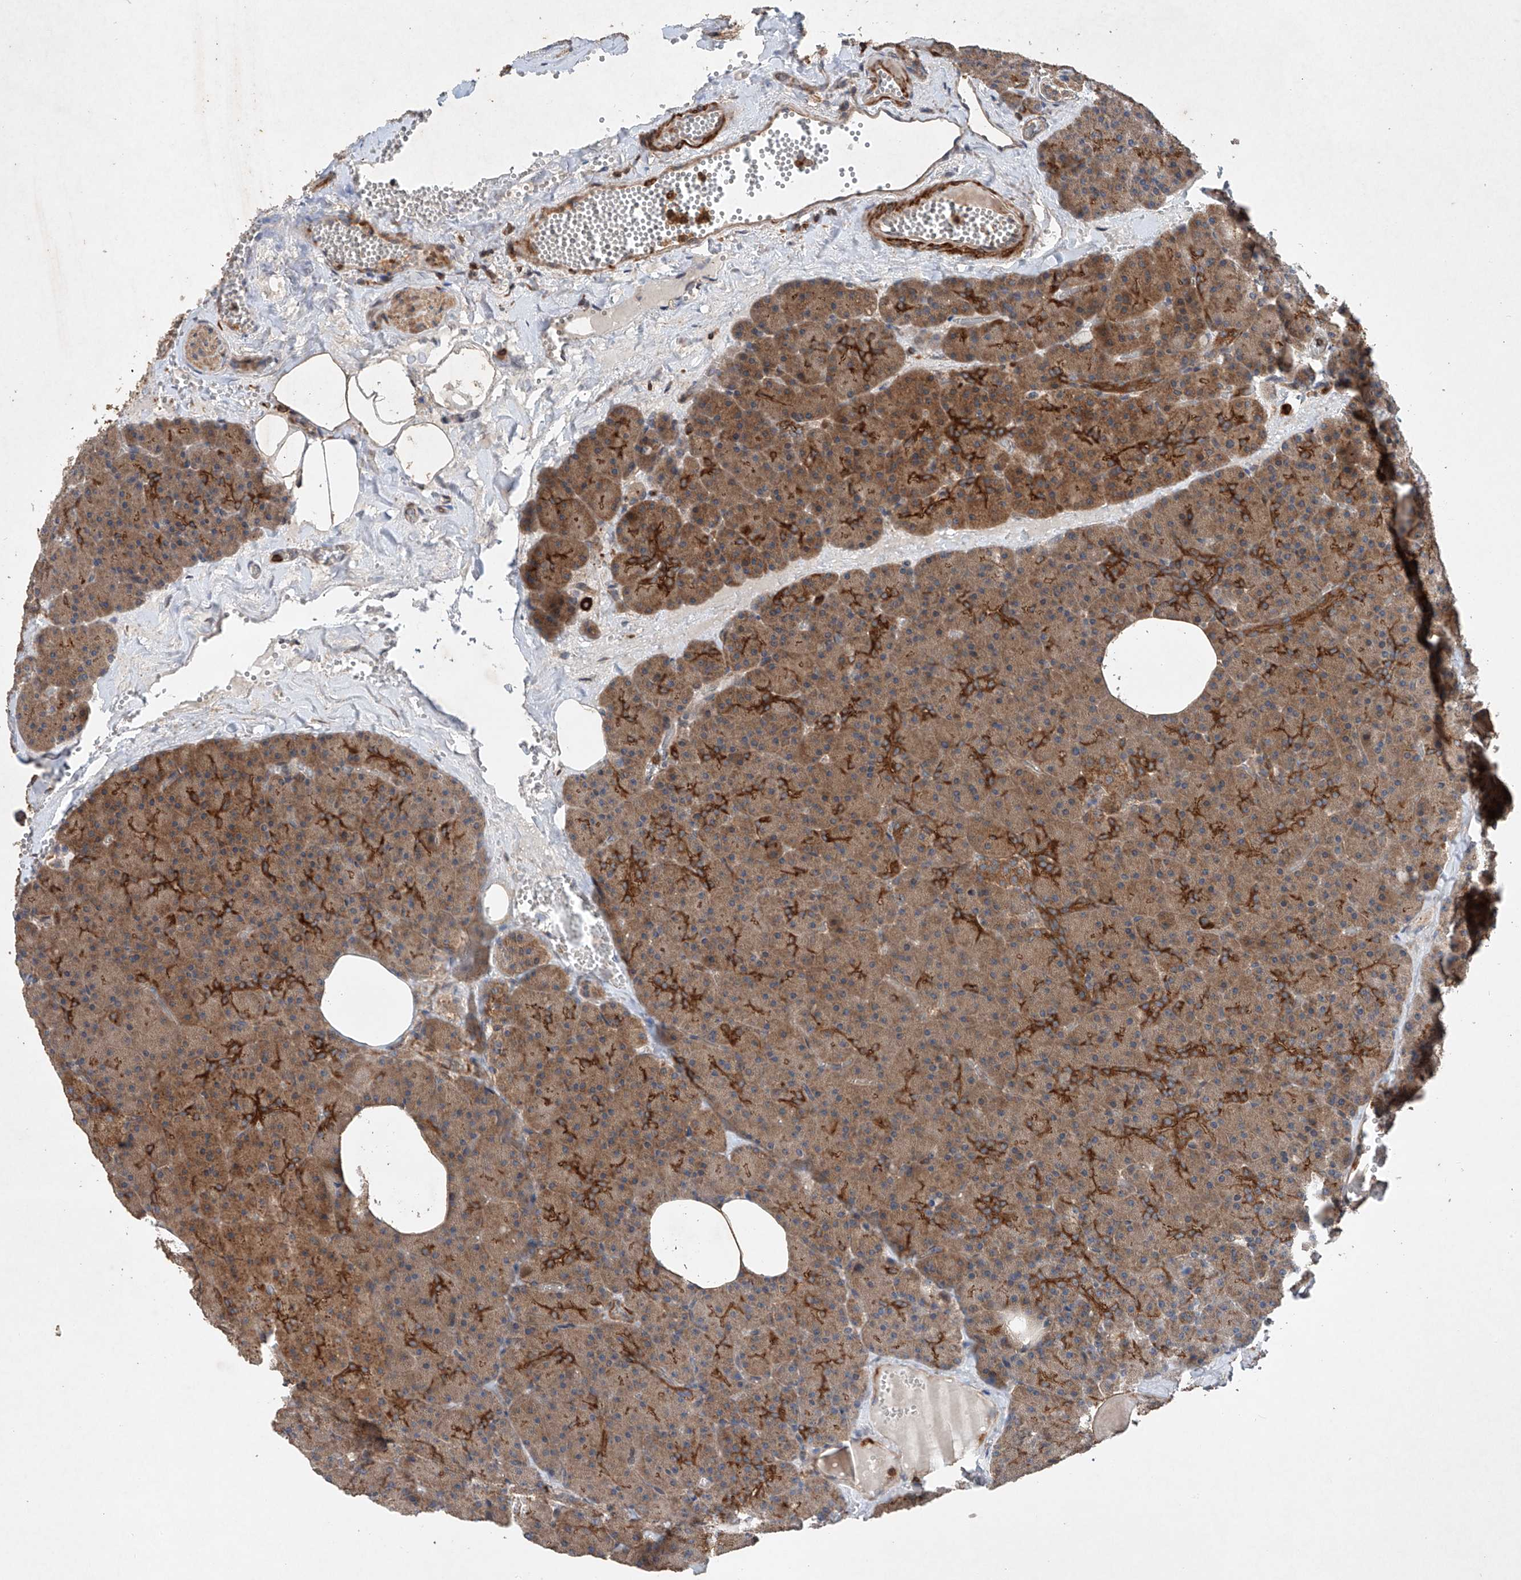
{"staining": {"intensity": "strong", "quantity": ">75%", "location": "cytoplasmic/membranous"}, "tissue": "pancreas", "cell_type": "Exocrine glandular cells", "image_type": "normal", "snomed": [{"axis": "morphology", "description": "Normal tissue, NOS"}, {"axis": "morphology", "description": "Carcinoid, malignant, NOS"}, {"axis": "topography", "description": "Pancreas"}], "caption": "Benign pancreas shows strong cytoplasmic/membranous staining in about >75% of exocrine glandular cells.", "gene": "CEP85L", "patient": {"sex": "female", "age": 35}}